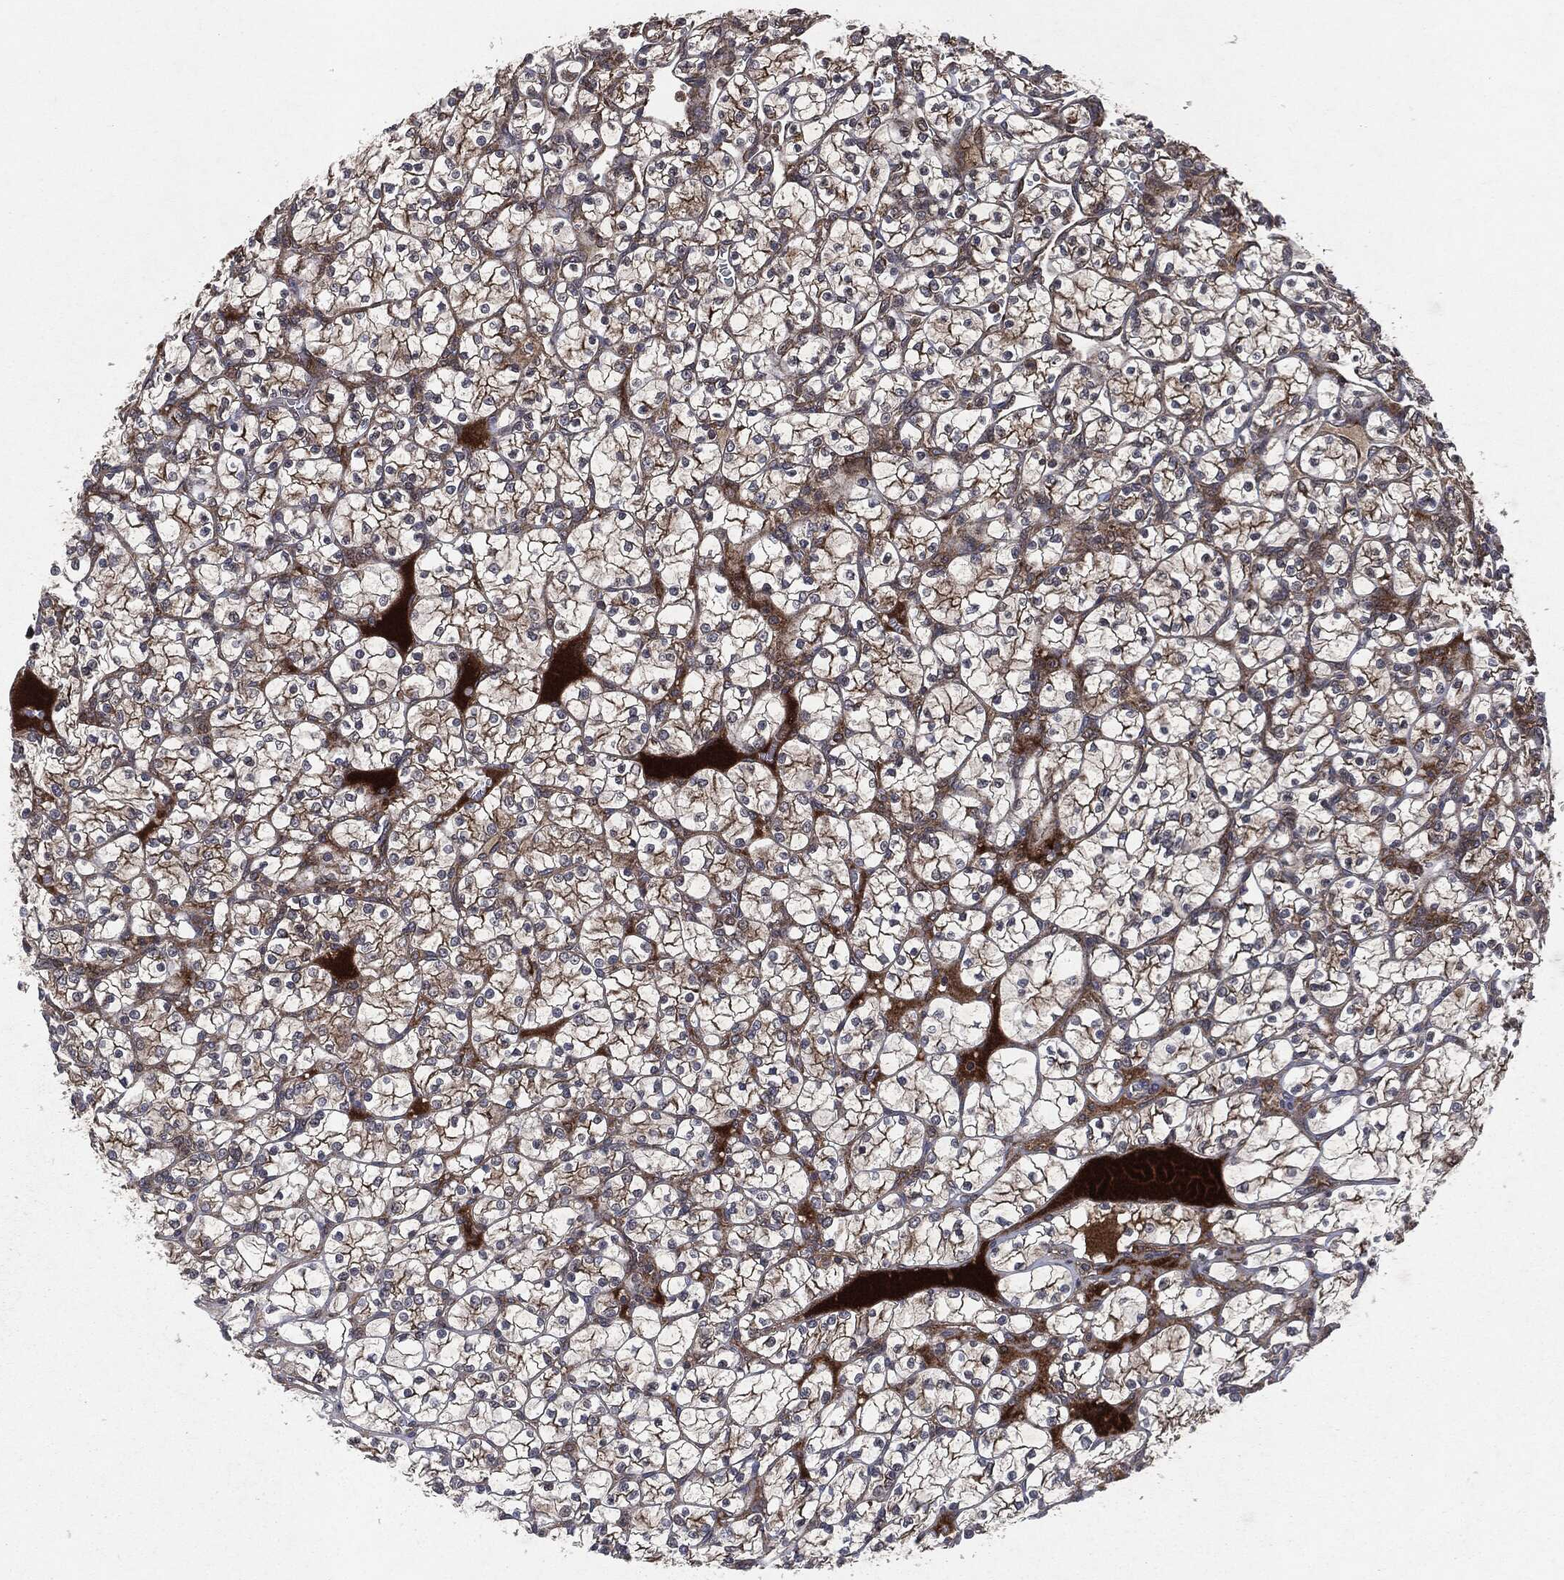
{"staining": {"intensity": "moderate", "quantity": "25%-75%", "location": "cytoplasmic/membranous"}, "tissue": "renal cancer", "cell_type": "Tumor cells", "image_type": "cancer", "snomed": [{"axis": "morphology", "description": "Adenocarcinoma, NOS"}, {"axis": "topography", "description": "Kidney"}], "caption": "Immunohistochemistry (IHC) histopathology image of human renal cancer stained for a protein (brown), which displays medium levels of moderate cytoplasmic/membranous staining in about 25%-75% of tumor cells.", "gene": "RAF1", "patient": {"sex": "female", "age": 89}}